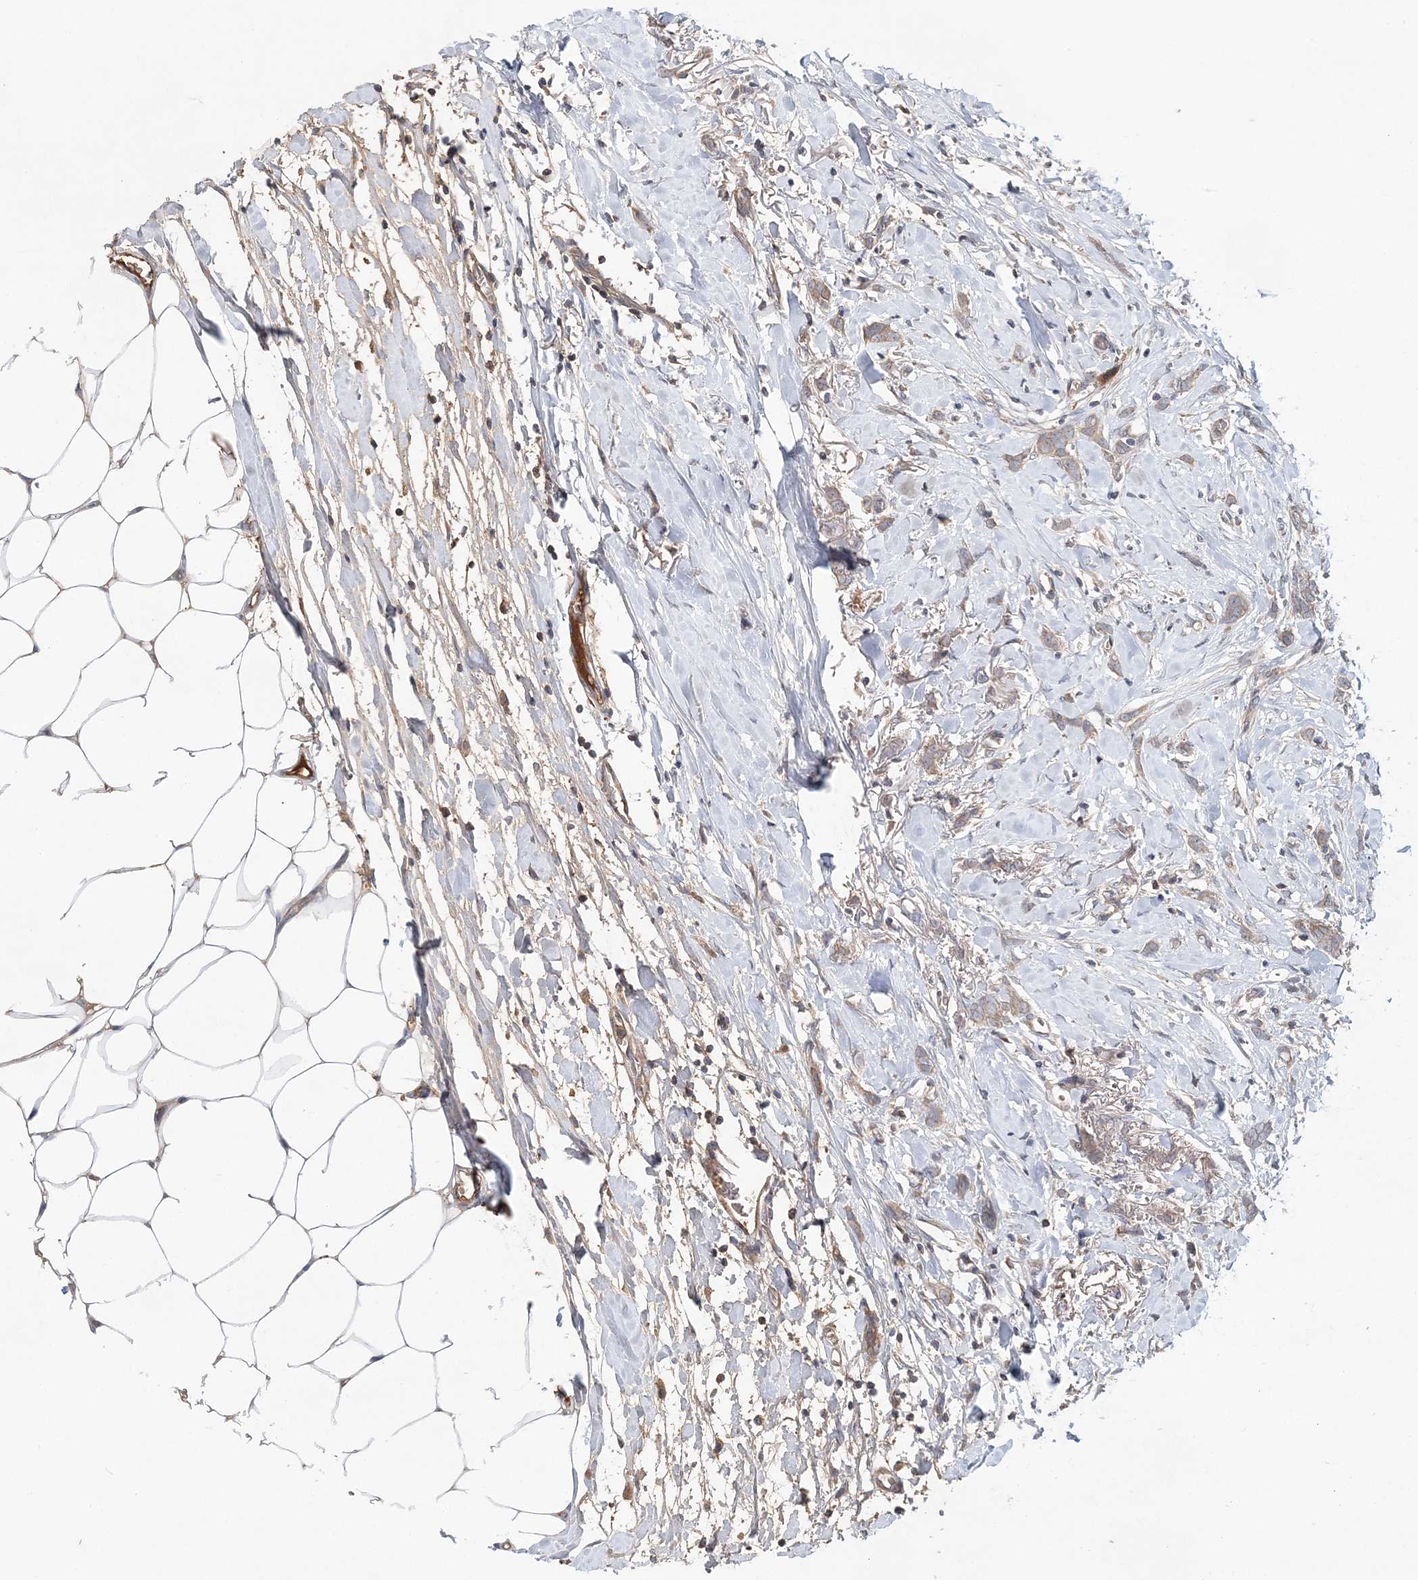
{"staining": {"intensity": "weak", "quantity": ">75%", "location": "cytoplasmic/membranous"}, "tissue": "breast cancer", "cell_type": "Tumor cells", "image_type": "cancer", "snomed": [{"axis": "morphology", "description": "Lobular carcinoma, in situ"}, {"axis": "morphology", "description": "Lobular carcinoma"}, {"axis": "topography", "description": "Breast"}], "caption": "Lobular carcinoma in situ (breast) was stained to show a protein in brown. There is low levels of weak cytoplasmic/membranous positivity in about >75% of tumor cells.", "gene": "SYCP3", "patient": {"sex": "female", "age": 41}}